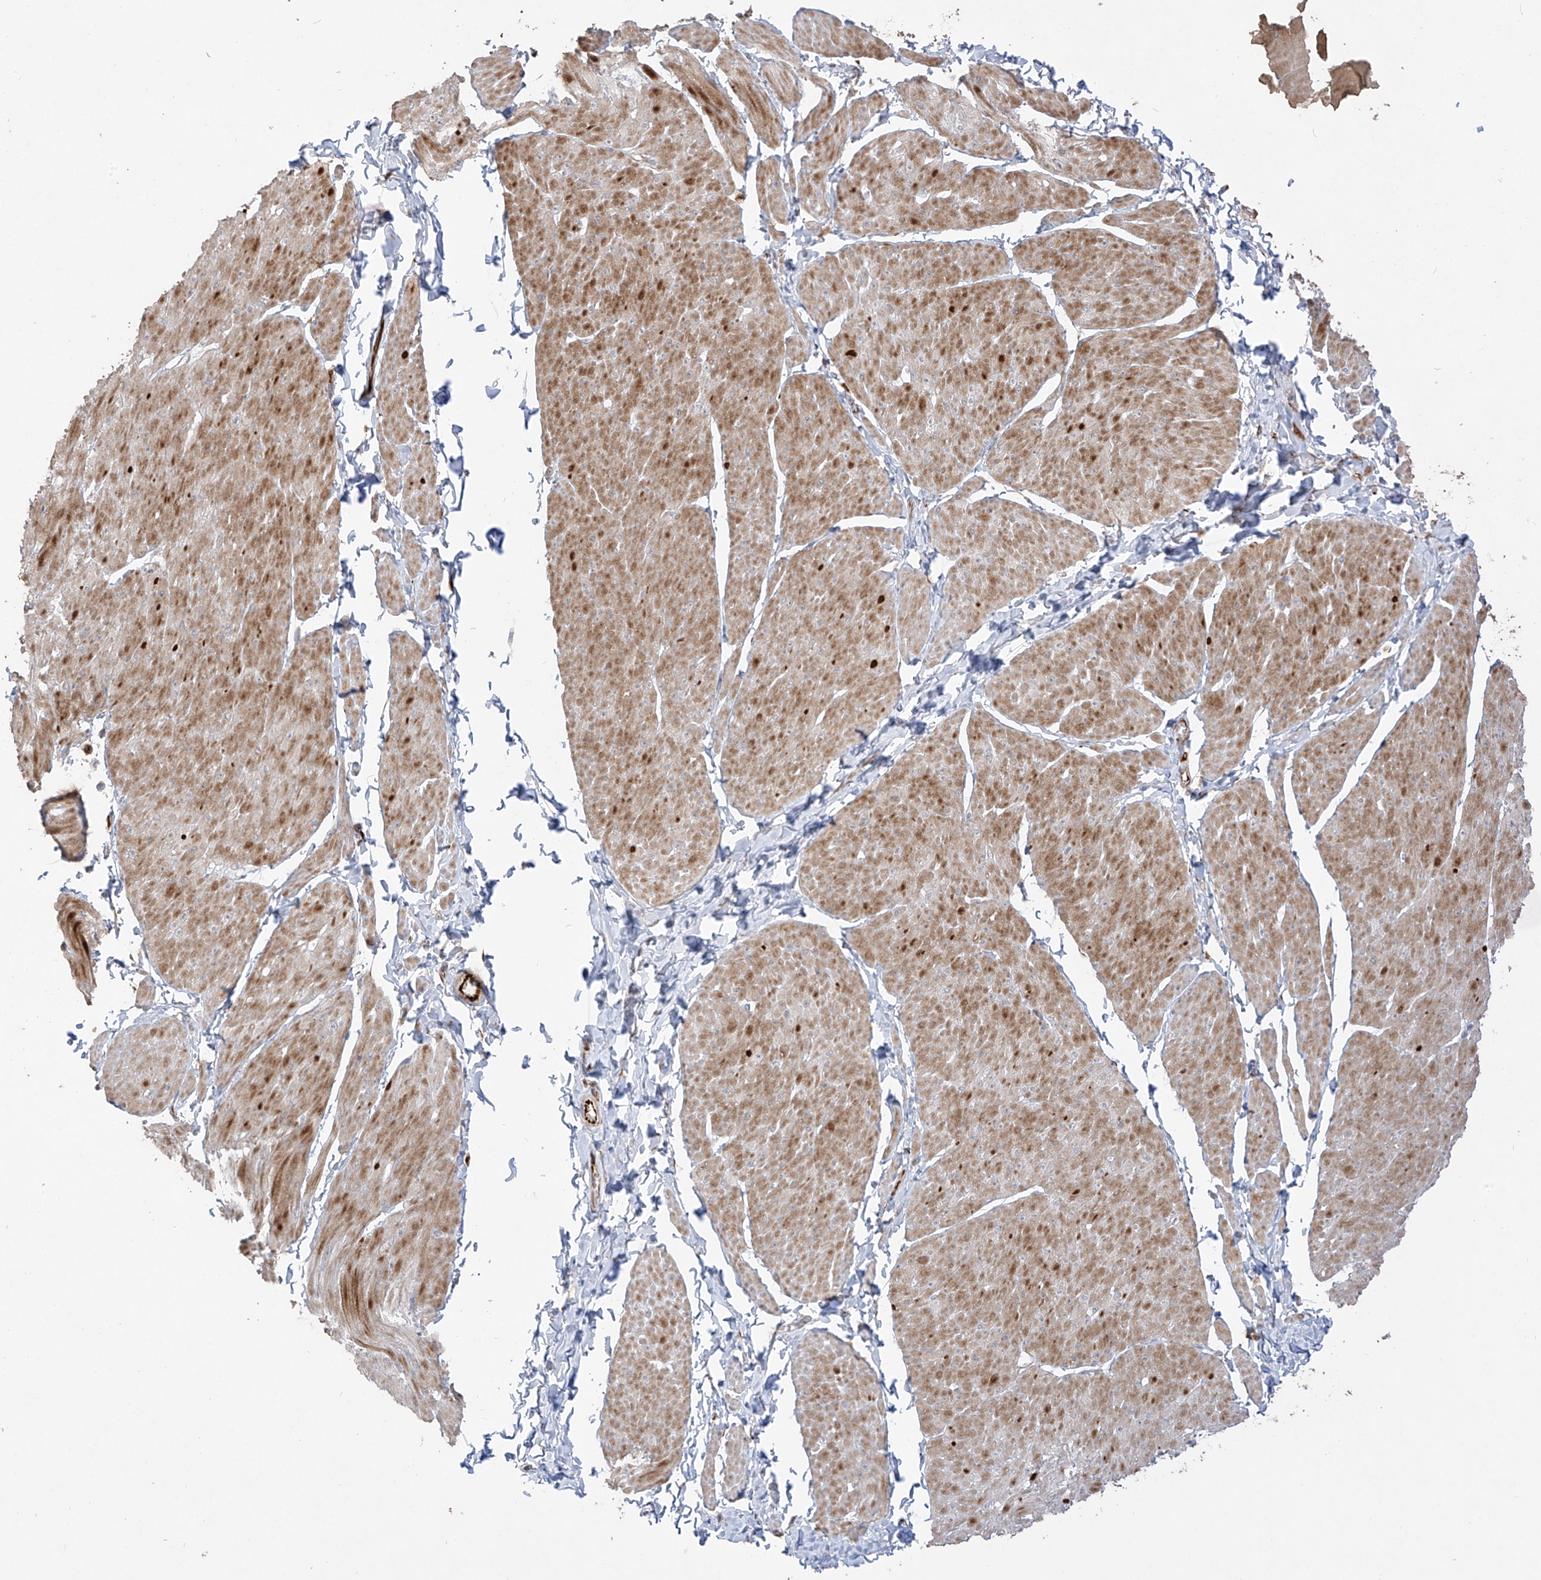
{"staining": {"intensity": "moderate", "quantity": ">75%", "location": "cytoplasmic/membranous"}, "tissue": "smooth muscle", "cell_type": "Smooth muscle cells", "image_type": "normal", "snomed": [{"axis": "morphology", "description": "Urothelial carcinoma, High grade"}, {"axis": "topography", "description": "Urinary bladder"}], "caption": "A photomicrograph of smooth muscle stained for a protein demonstrates moderate cytoplasmic/membranous brown staining in smooth muscle cells. The protein of interest is stained brown, and the nuclei are stained in blue (DAB IHC with brightfield microscopy, high magnification).", "gene": "DCDC2", "patient": {"sex": "male", "age": 46}}